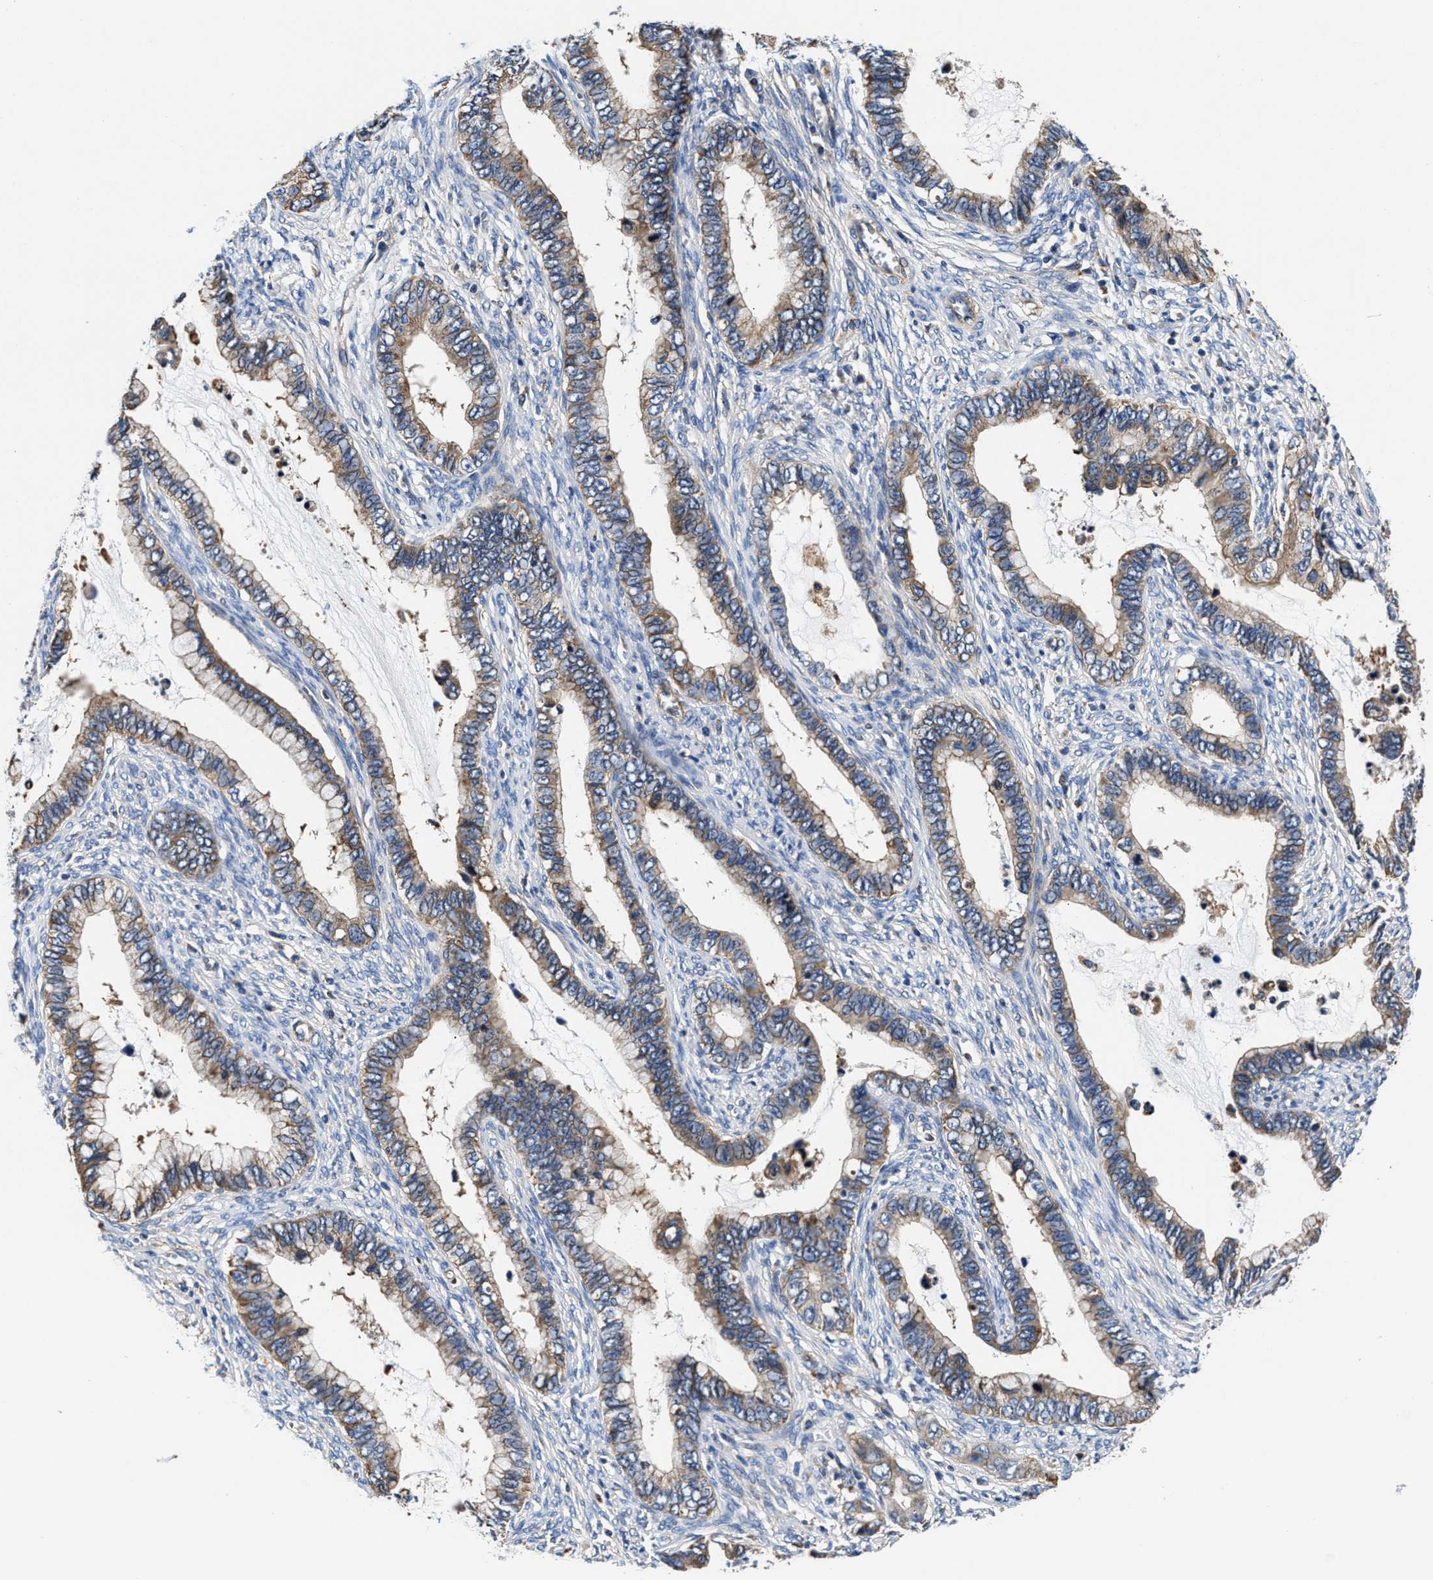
{"staining": {"intensity": "weak", "quantity": ">75%", "location": "cytoplasmic/membranous"}, "tissue": "cervical cancer", "cell_type": "Tumor cells", "image_type": "cancer", "snomed": [{"axis": "morphology", "description": "Adenocarcinoma, NOS"}, {"axis": "topography", "description": "Cervix"}], "caption": "Tumor cells display low levels of weak cytoplasmic/membranous staining in approximately >75% of cells in cervical cancer.", "gene": "PPP1R9B", "patient": {"sex": "female", "age": 44}}